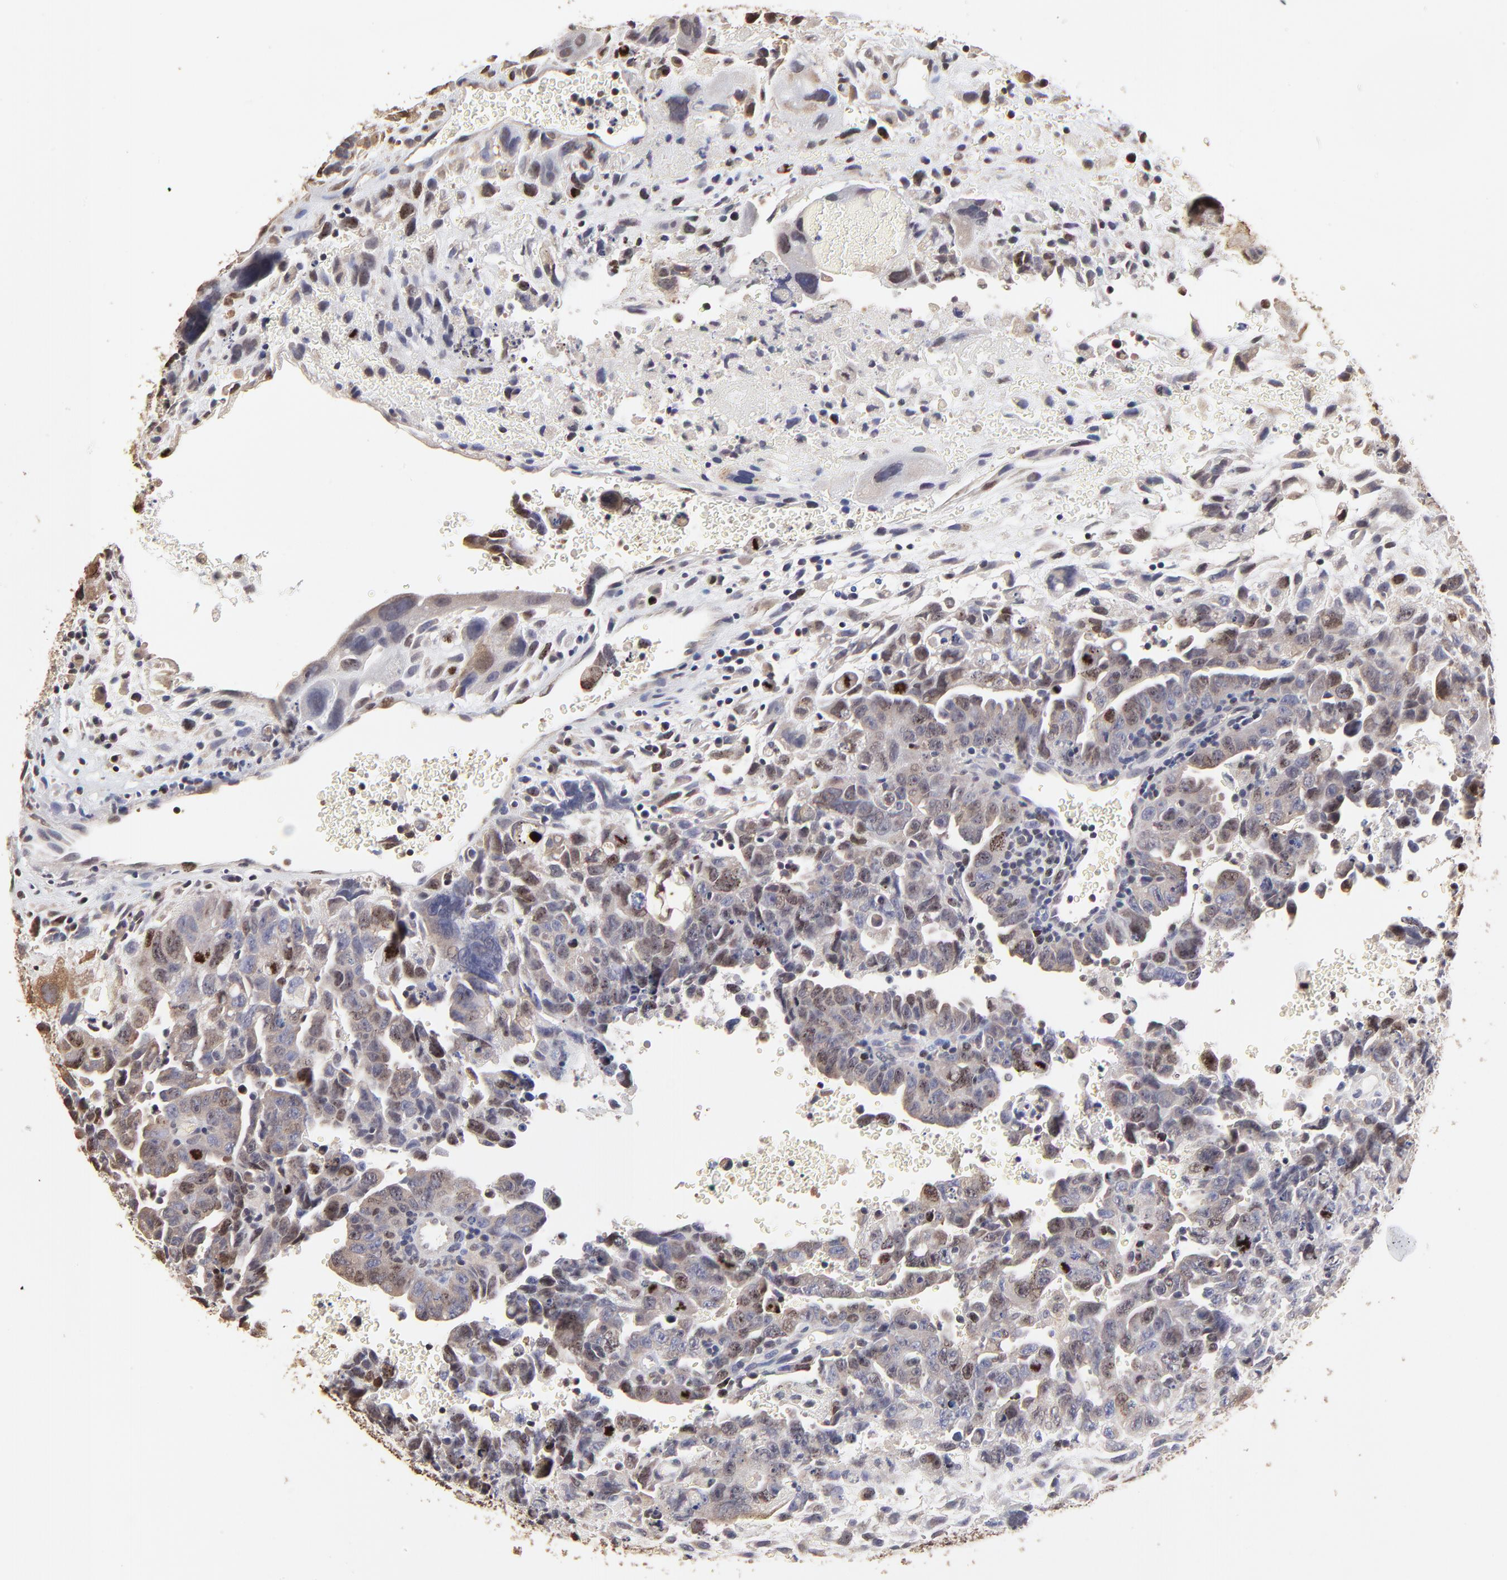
{"staining": {"intensity": "moderate", "quantity": "<25%", "location": "nuclear"}, "tissue": "testis cancer", "cell_type": "Tumor cells", "image_type": "cancer", "snomed": [{"axis": "morphology", "description": "Carcinoma, Embryonal, NOS"}, {"axis": "topography", "description": "Testis"}], "caption": "Moderate nuclear protein staining is seen in approximately <25% of tumor cells in testis embryonal carcinoma.", "gene": "BIRC5", "patient": {"sex": "male", "age": 28}}